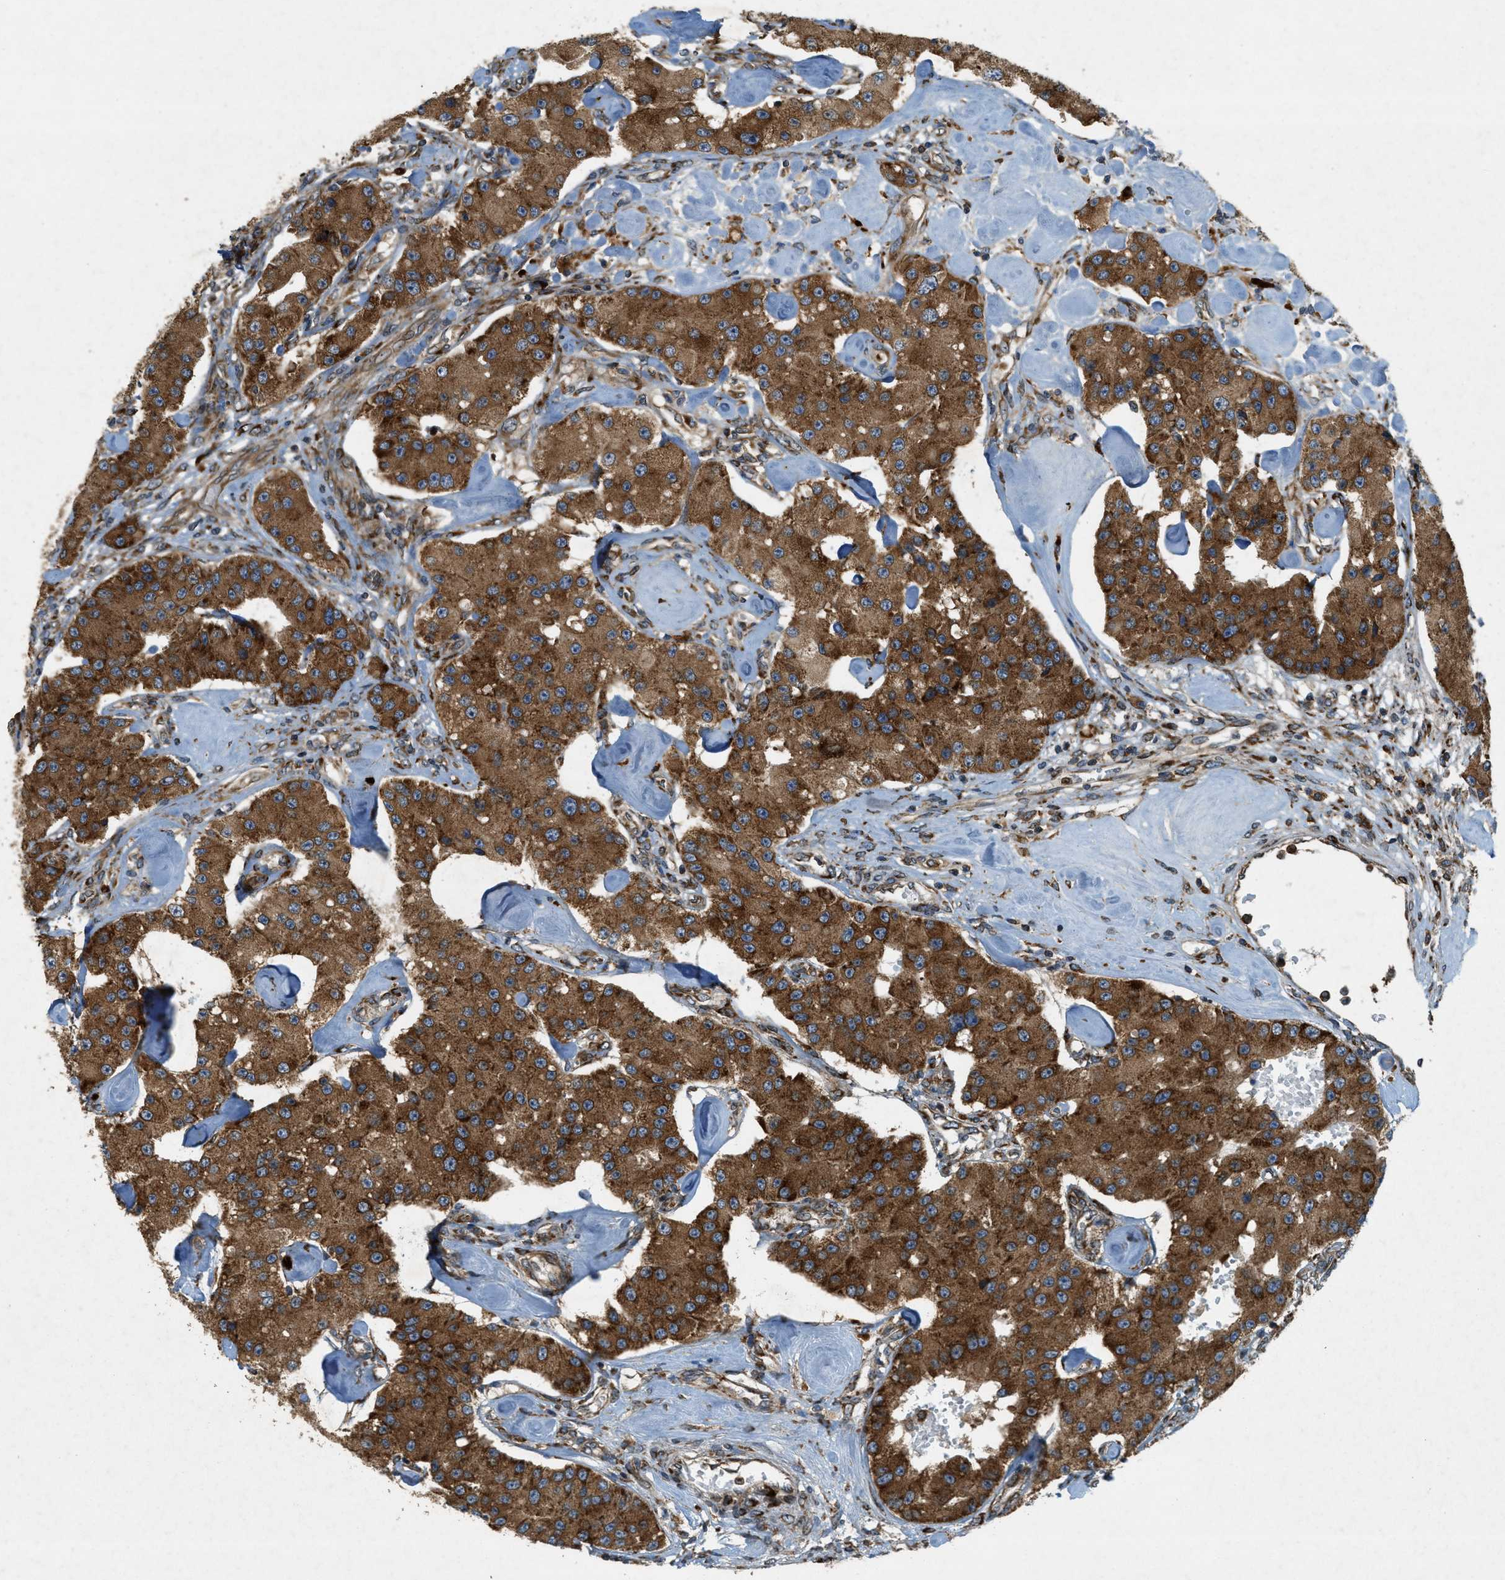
{"staining": {"intensity": "moderate", "quantity": ">75%", "location": "cytoplasmic/membranous"}, "tissue": "carcinoid", "cell_type": "Tumor cells", "image_type": "cancer", "snomed": [{"axis": "morphology", "description": "Carcinoid, malignant, NOS"}, {"axis": "topography", "description": "Pancreas"}], "caption": "Protein analysis of carcinoid tissue reveals moderate cytoplasmic/membranous positivity in approximately >75% of tumor cells. The staining is performed using DAB brown chromogen to label protein expression. The nuclei are counter-stained blue using hematoxylin.", "gene": "PCDH18", "patient": {"sex": "male", "age": 41}}